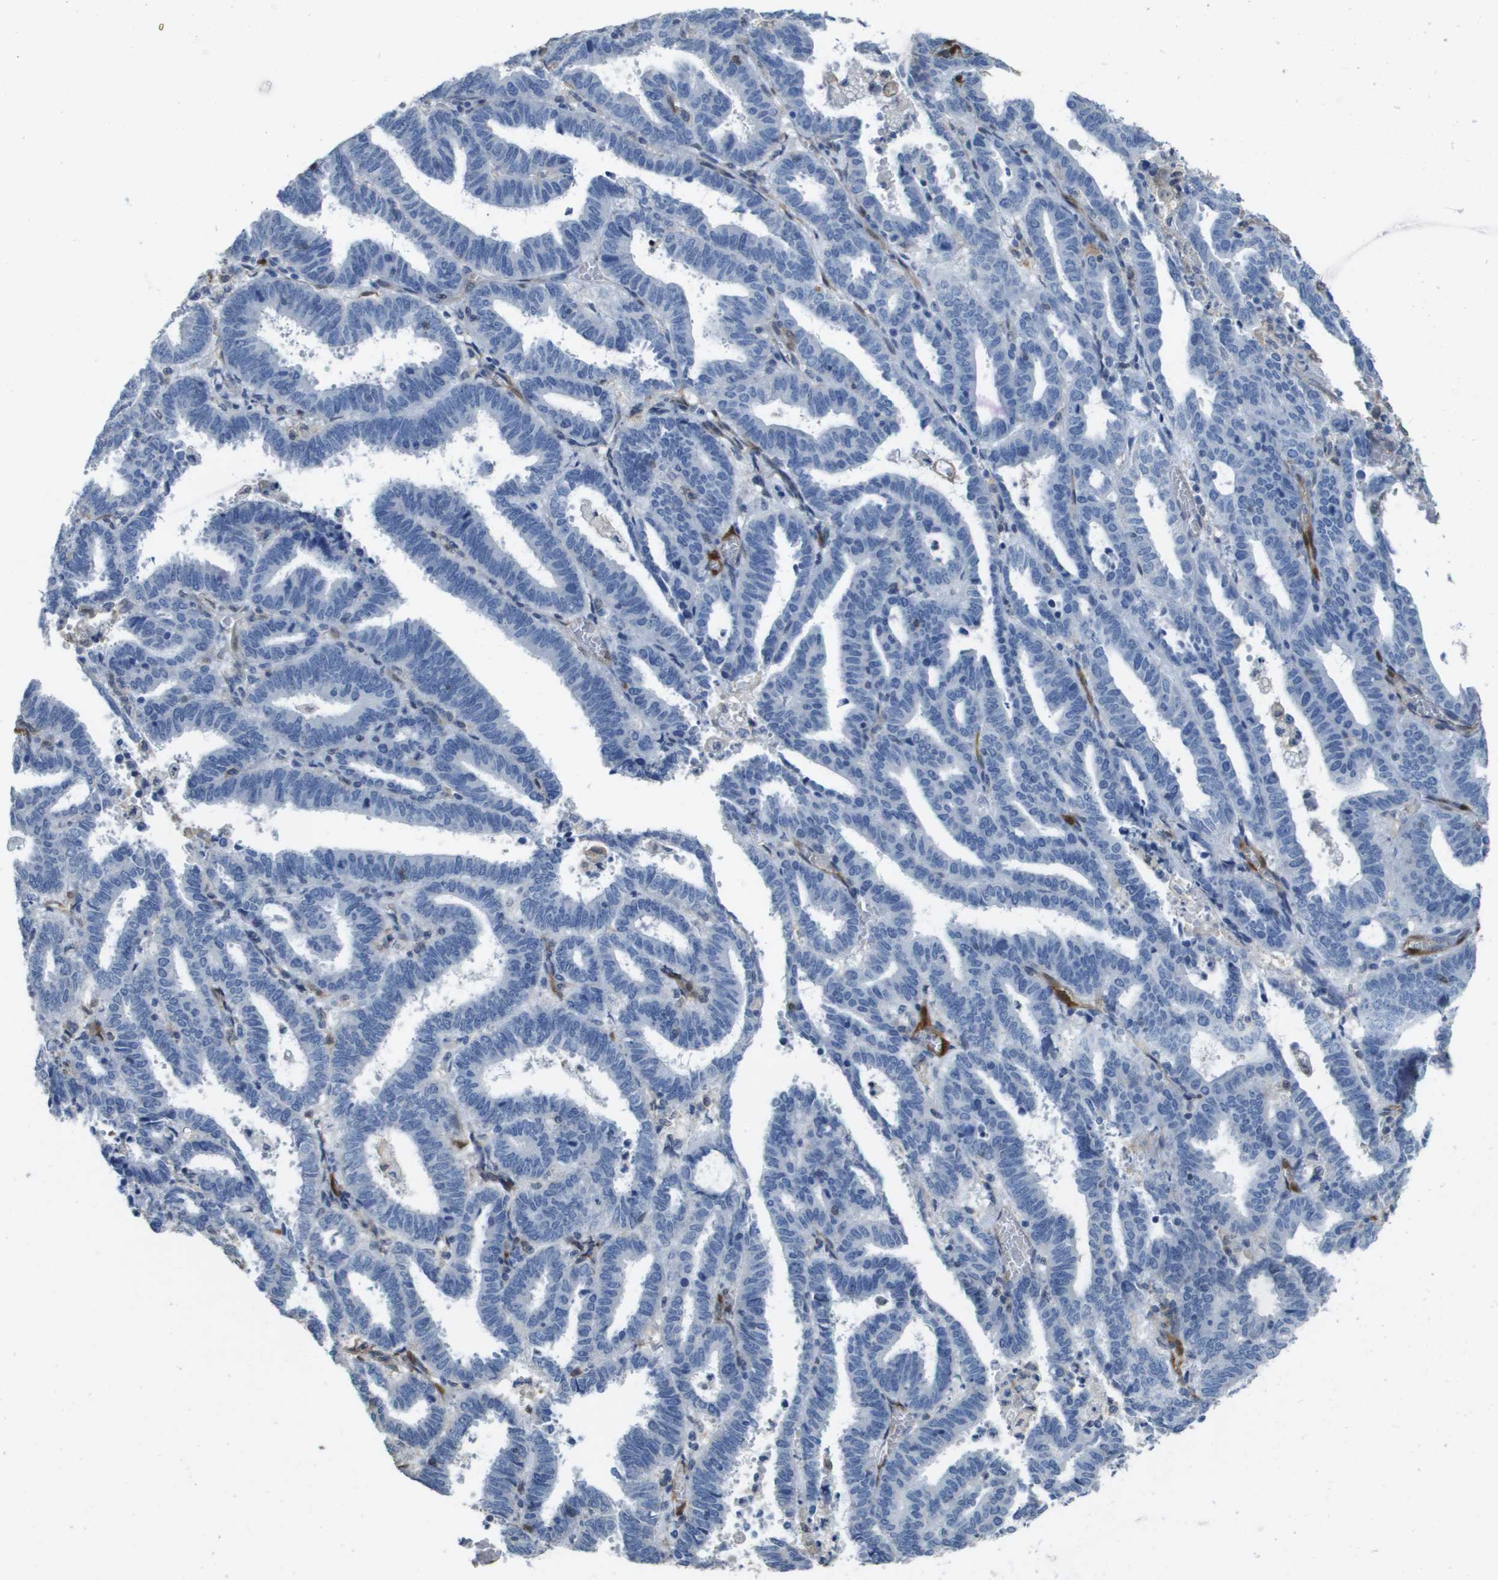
{"staining": {"intensity": "negative", "quantity": "none", "location": "none"}, "tissue": "endometrial cancer", "cell_type": "Tumor cells", "image_type": "cancer", "snomed": [{"axis": "morphology", "description": "Adenocarcinoma, NOS"}, {"axis": "topography", "description": "Uterus"}], "caption": "High magnification brightfield microscopy of endometrial cancer (adenocarcinoma) stained with DAB (3,3'-diaminobenzidine) (brown) and counterstained with hematoxylin (blue): tumor cells show no significant staining.", "gene": "FABP5", "patient": {"sex": "female", "age": 83}}